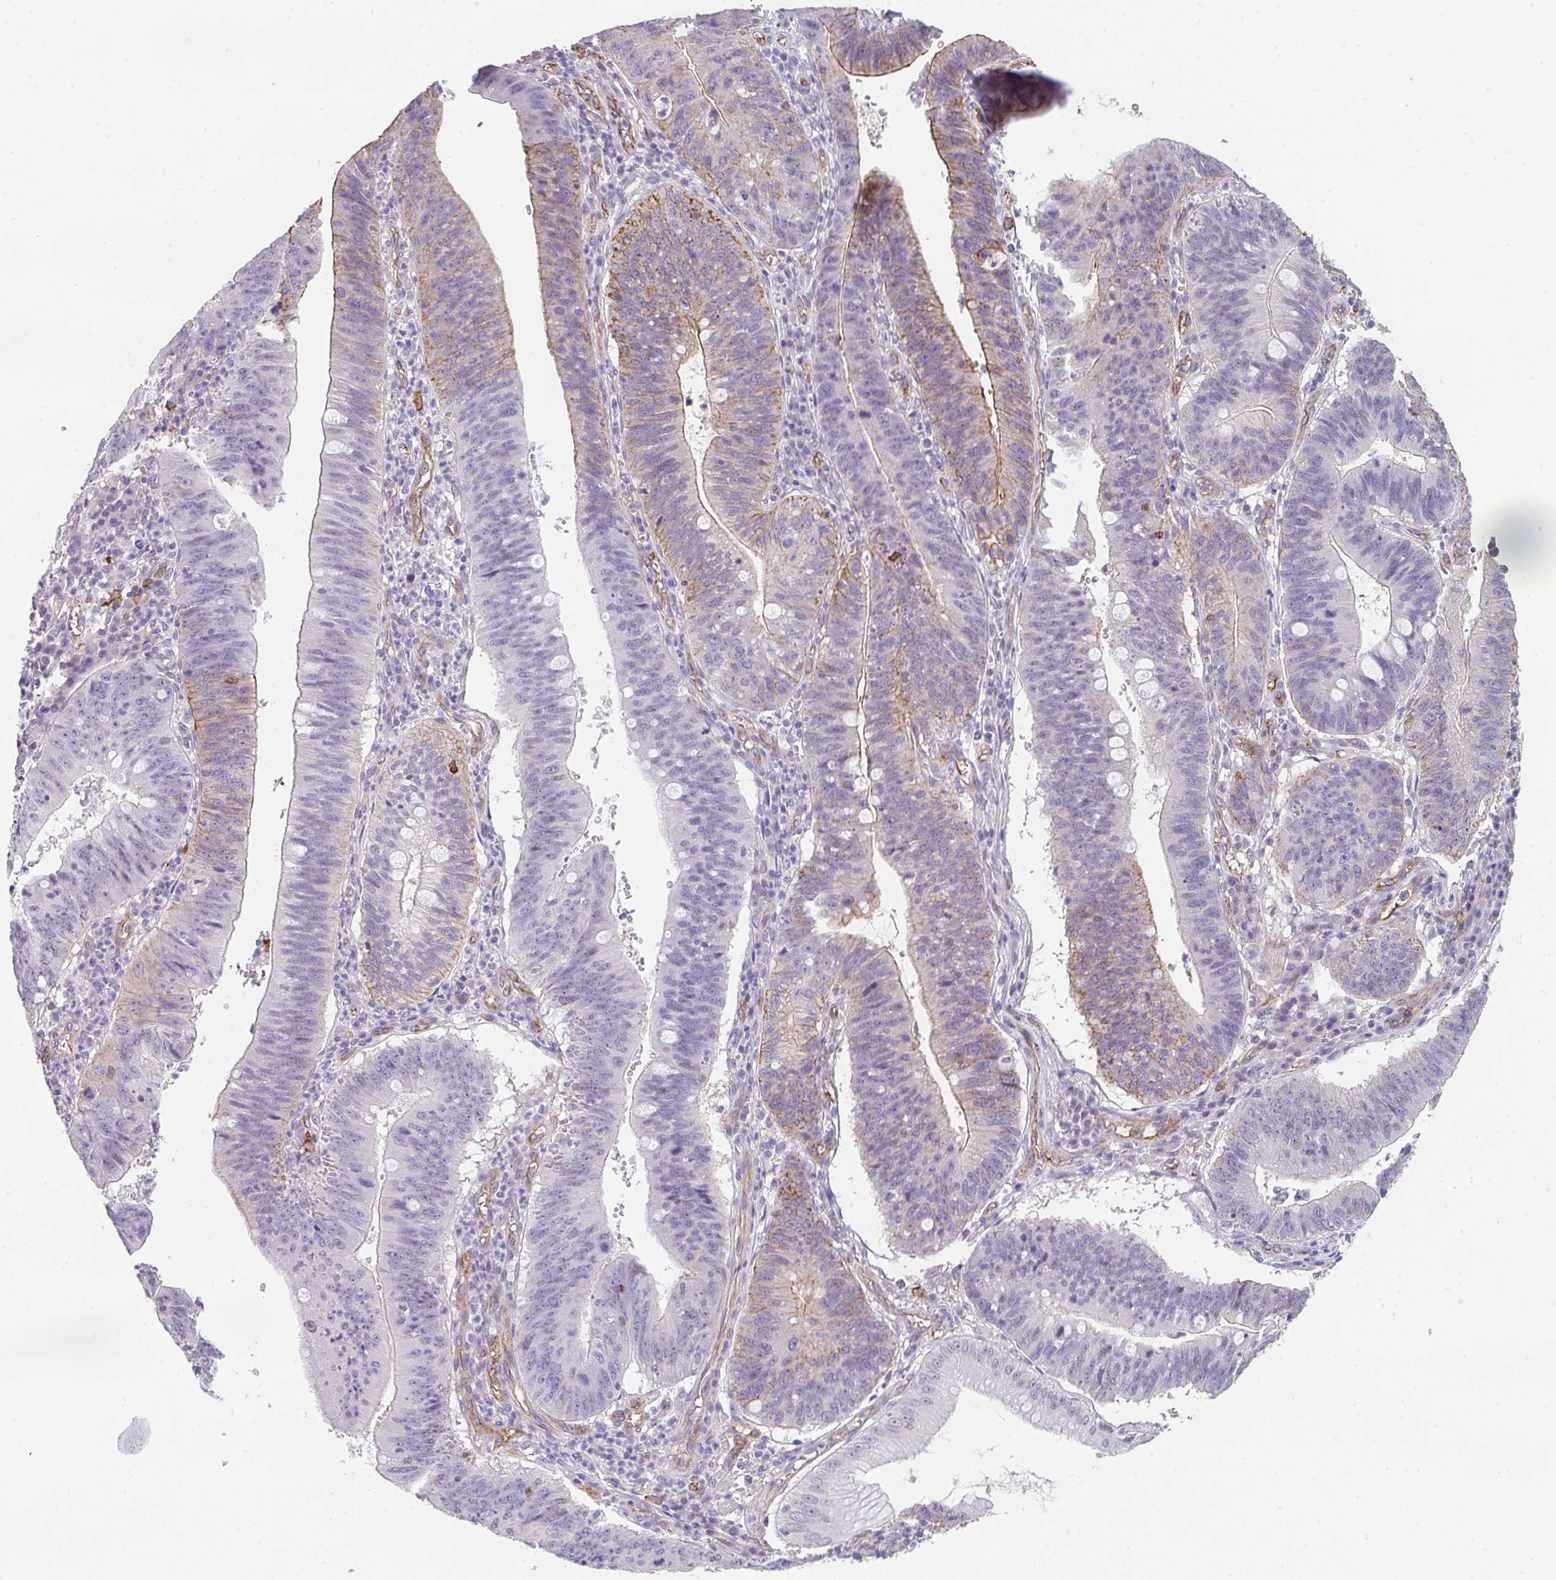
{"staining": {"intensity": "moderate", "quantity": "<25%", "location": "cytoplasmic/membranous"}, "tissue": "stomach cancer", "cell_type": "Tumor cells", "image_type": "cancer", "snomed": [{"axis": "morphology", "description": "Adenocarcinoma, NOS"}, {"axis": "topography", "description": "Stomach"}], "caption": "DAB (3,3'-diaminobenzidine) immunohistochemical staining of adenocarcinoma (stomach) exhibits moderate cytoplasmic/membranous protein staining in about <25% of tumor cells.", "gene": "DBN1", "patient": {"sex": "male", "age": 59}}